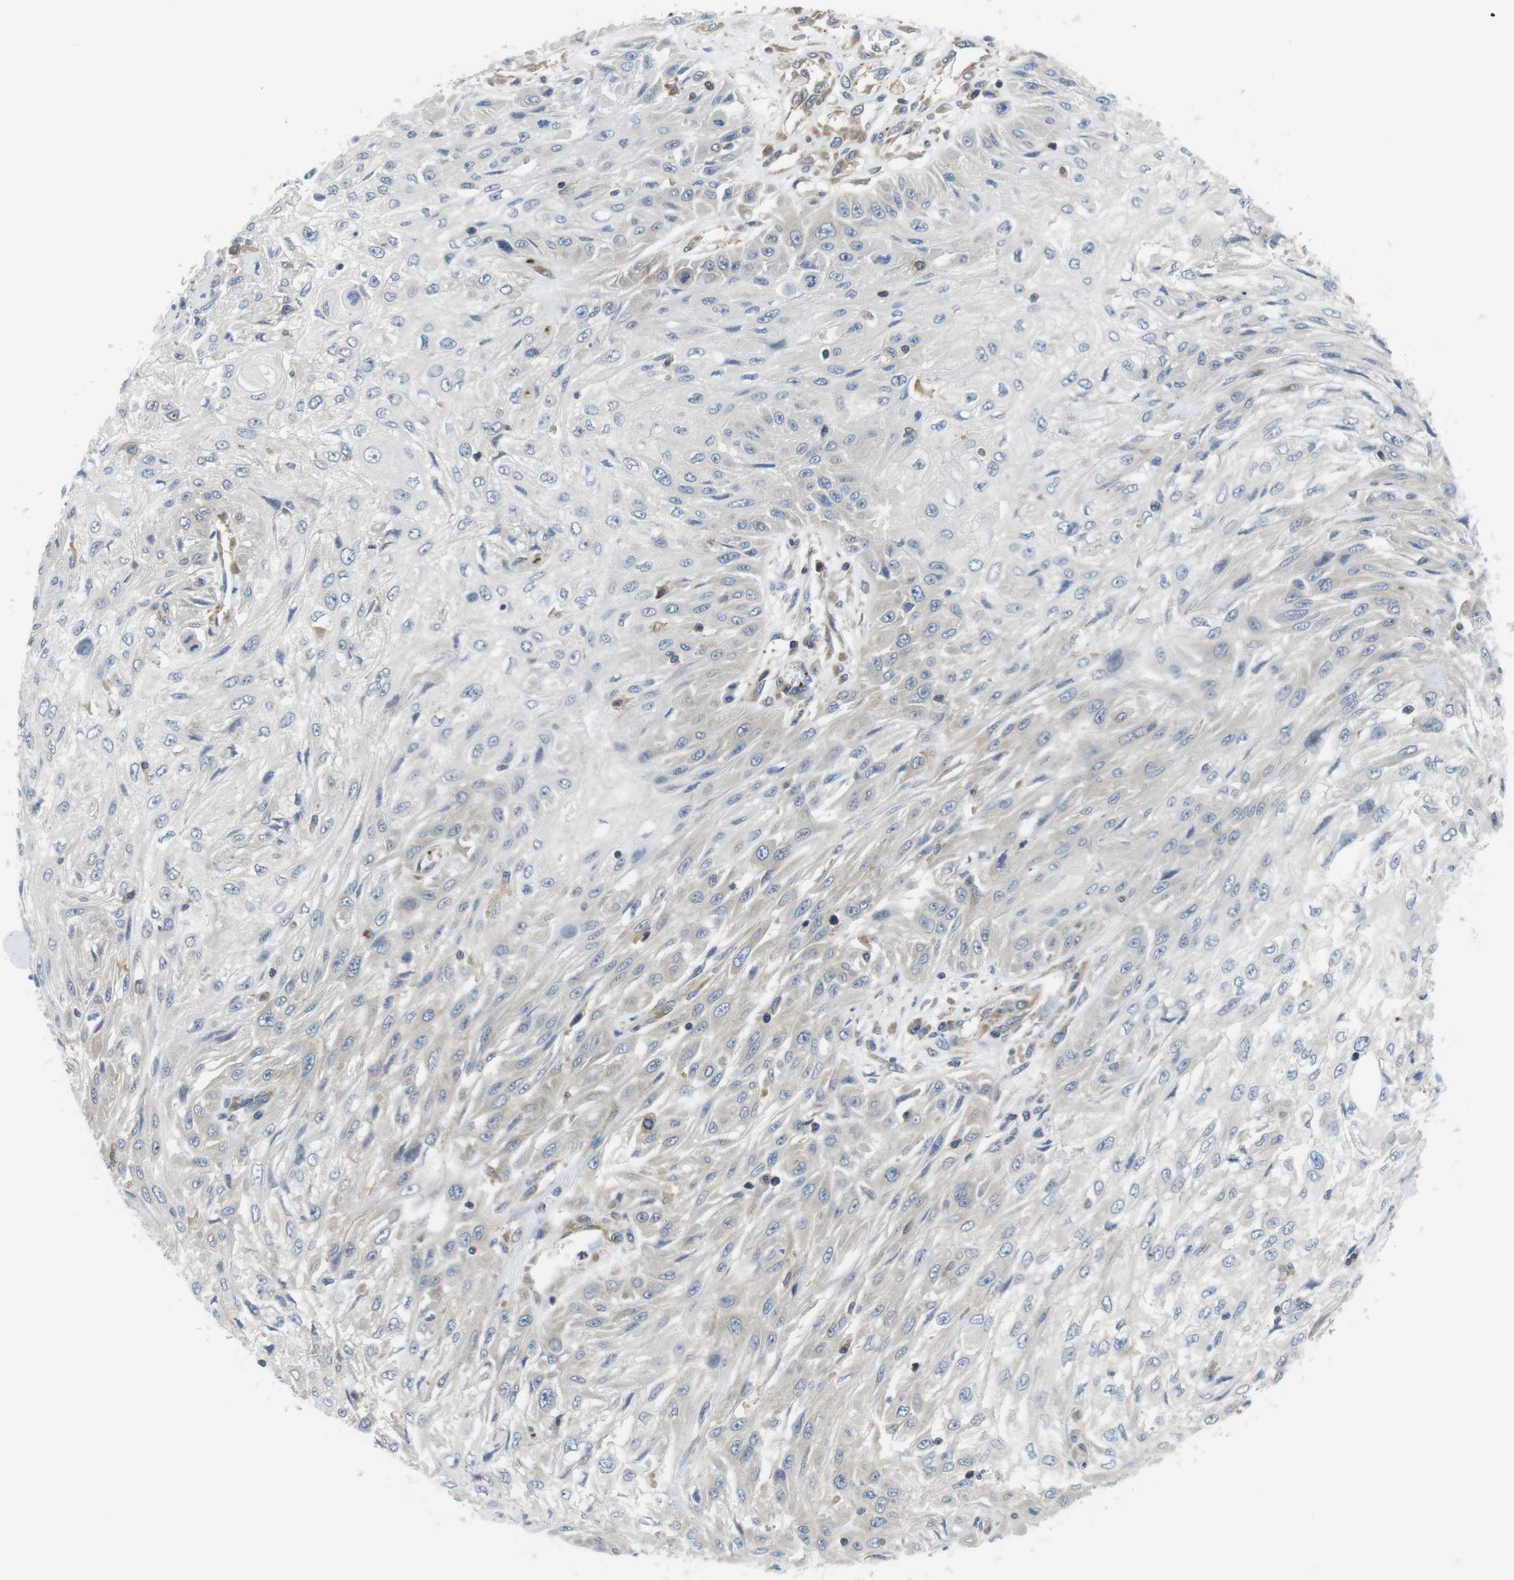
{"staining": {"intensity": "negative", "quantity": "none", "location": "none"}, "tissue": "skin cancer", "cell_type": "Tumor cells", "image_type": "cancer", "snomed": [{"axis": "morphology", "description": "Squamous cell carcinoma, NOS"}, {"axis": "topography", "description": "Skin"}], "caption": "Human skin cancer (squamous cell carcinoma) stained for a protein using immunohistochemistry (IHC) shows no expression in tumor cells.", "gene": "HERPUD2", "patient": {"sex": "male", "age": 75}}